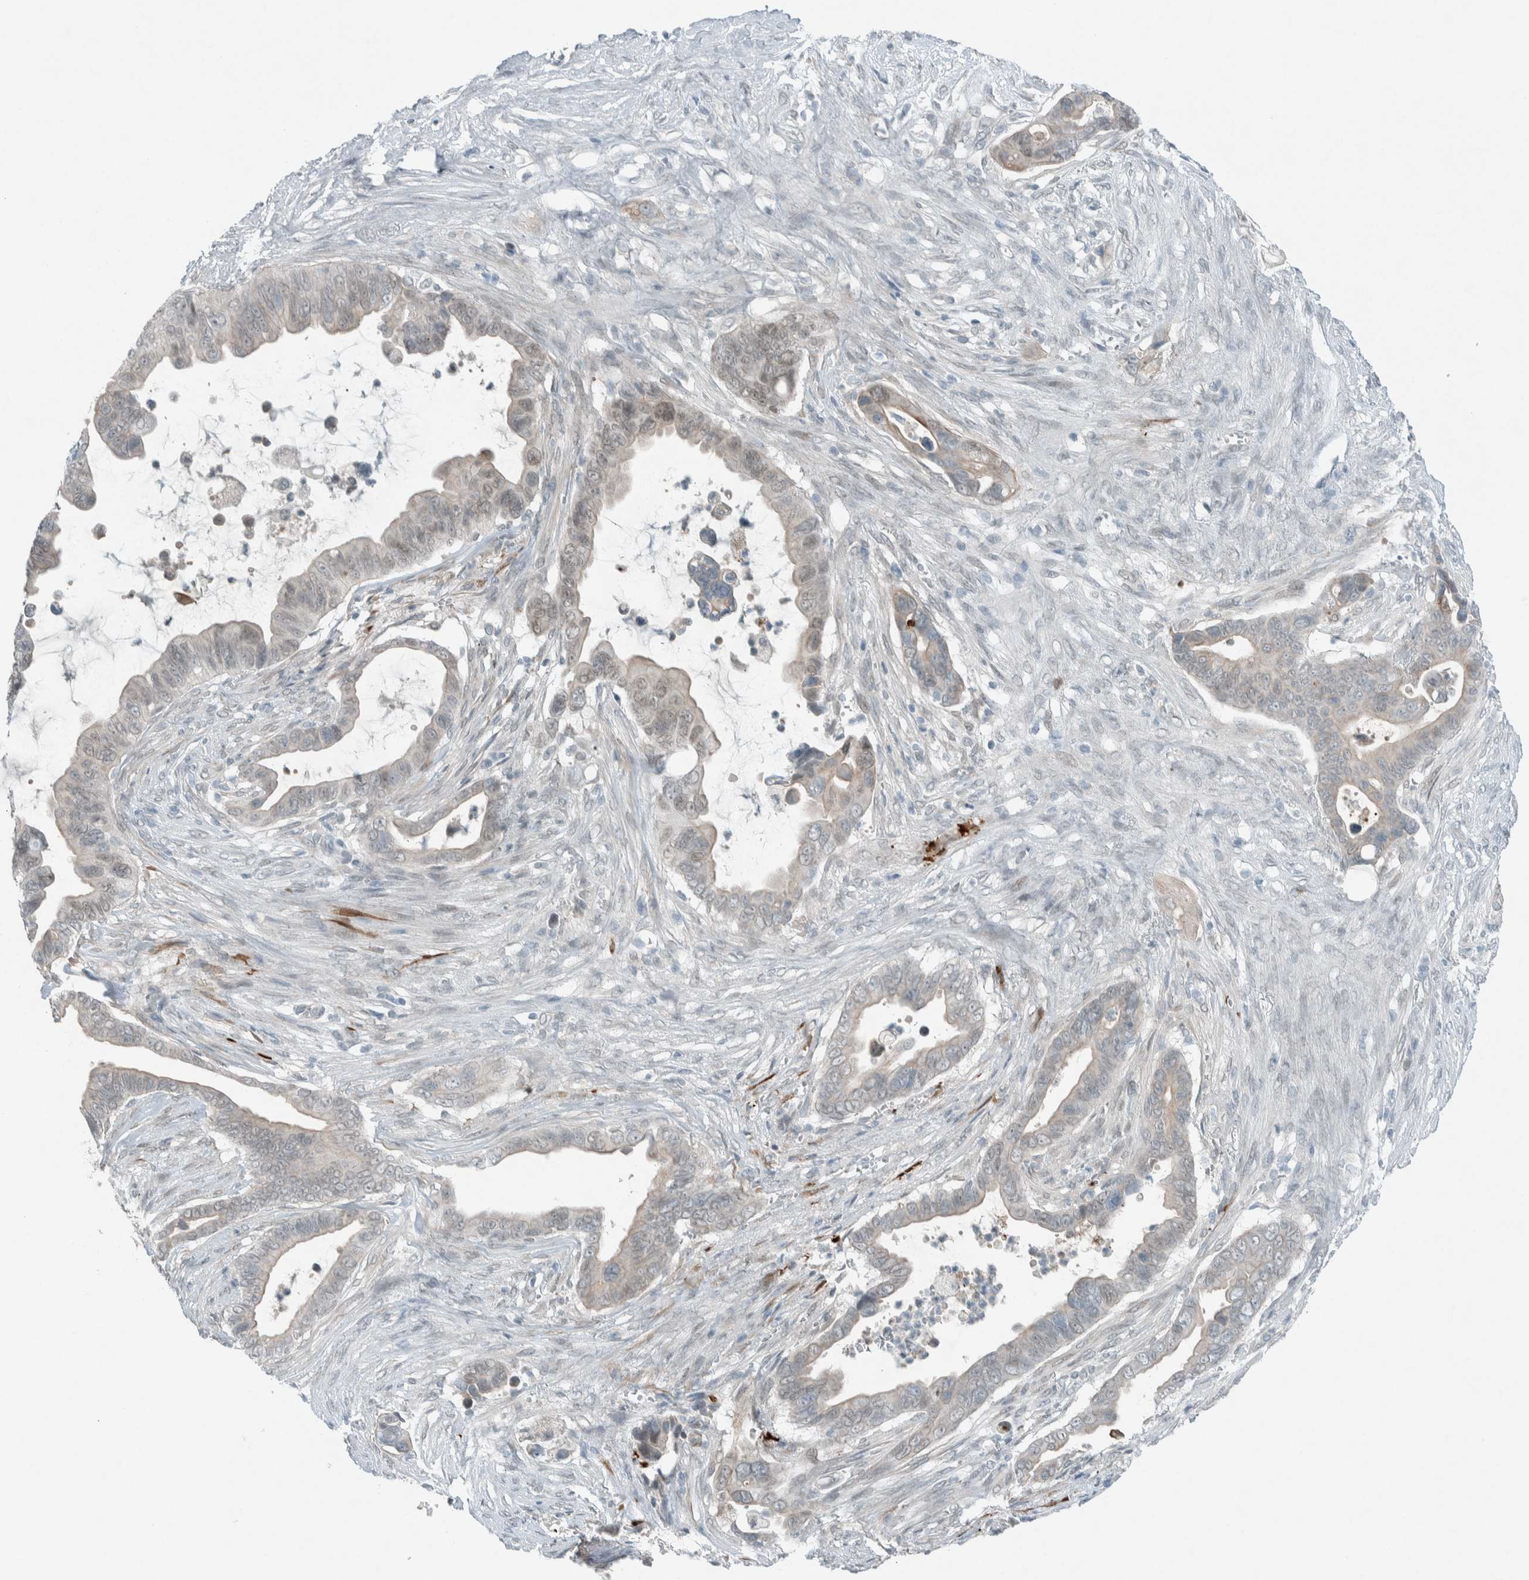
{"staining": {"intensity": "negative", "quantity": "none", "location": "none"}, "tissue": "pancreatic cancer", "cell_type": "Tumor cells", "image_type": "cancer", "snomed": [{"axis": "morphology", "description": "Adenocarcinoma, NOS"}, {"axis": "topography", "description": "Pancreas"}], "caption": "Immunohistochemistry of human adenocarcinoma (pancreatic) demonstrates no positivity in tumor cells. (DAB IHC, high magnification).", "gene": "CERCAM", "patient": {"sex": "female", "age": 72}}